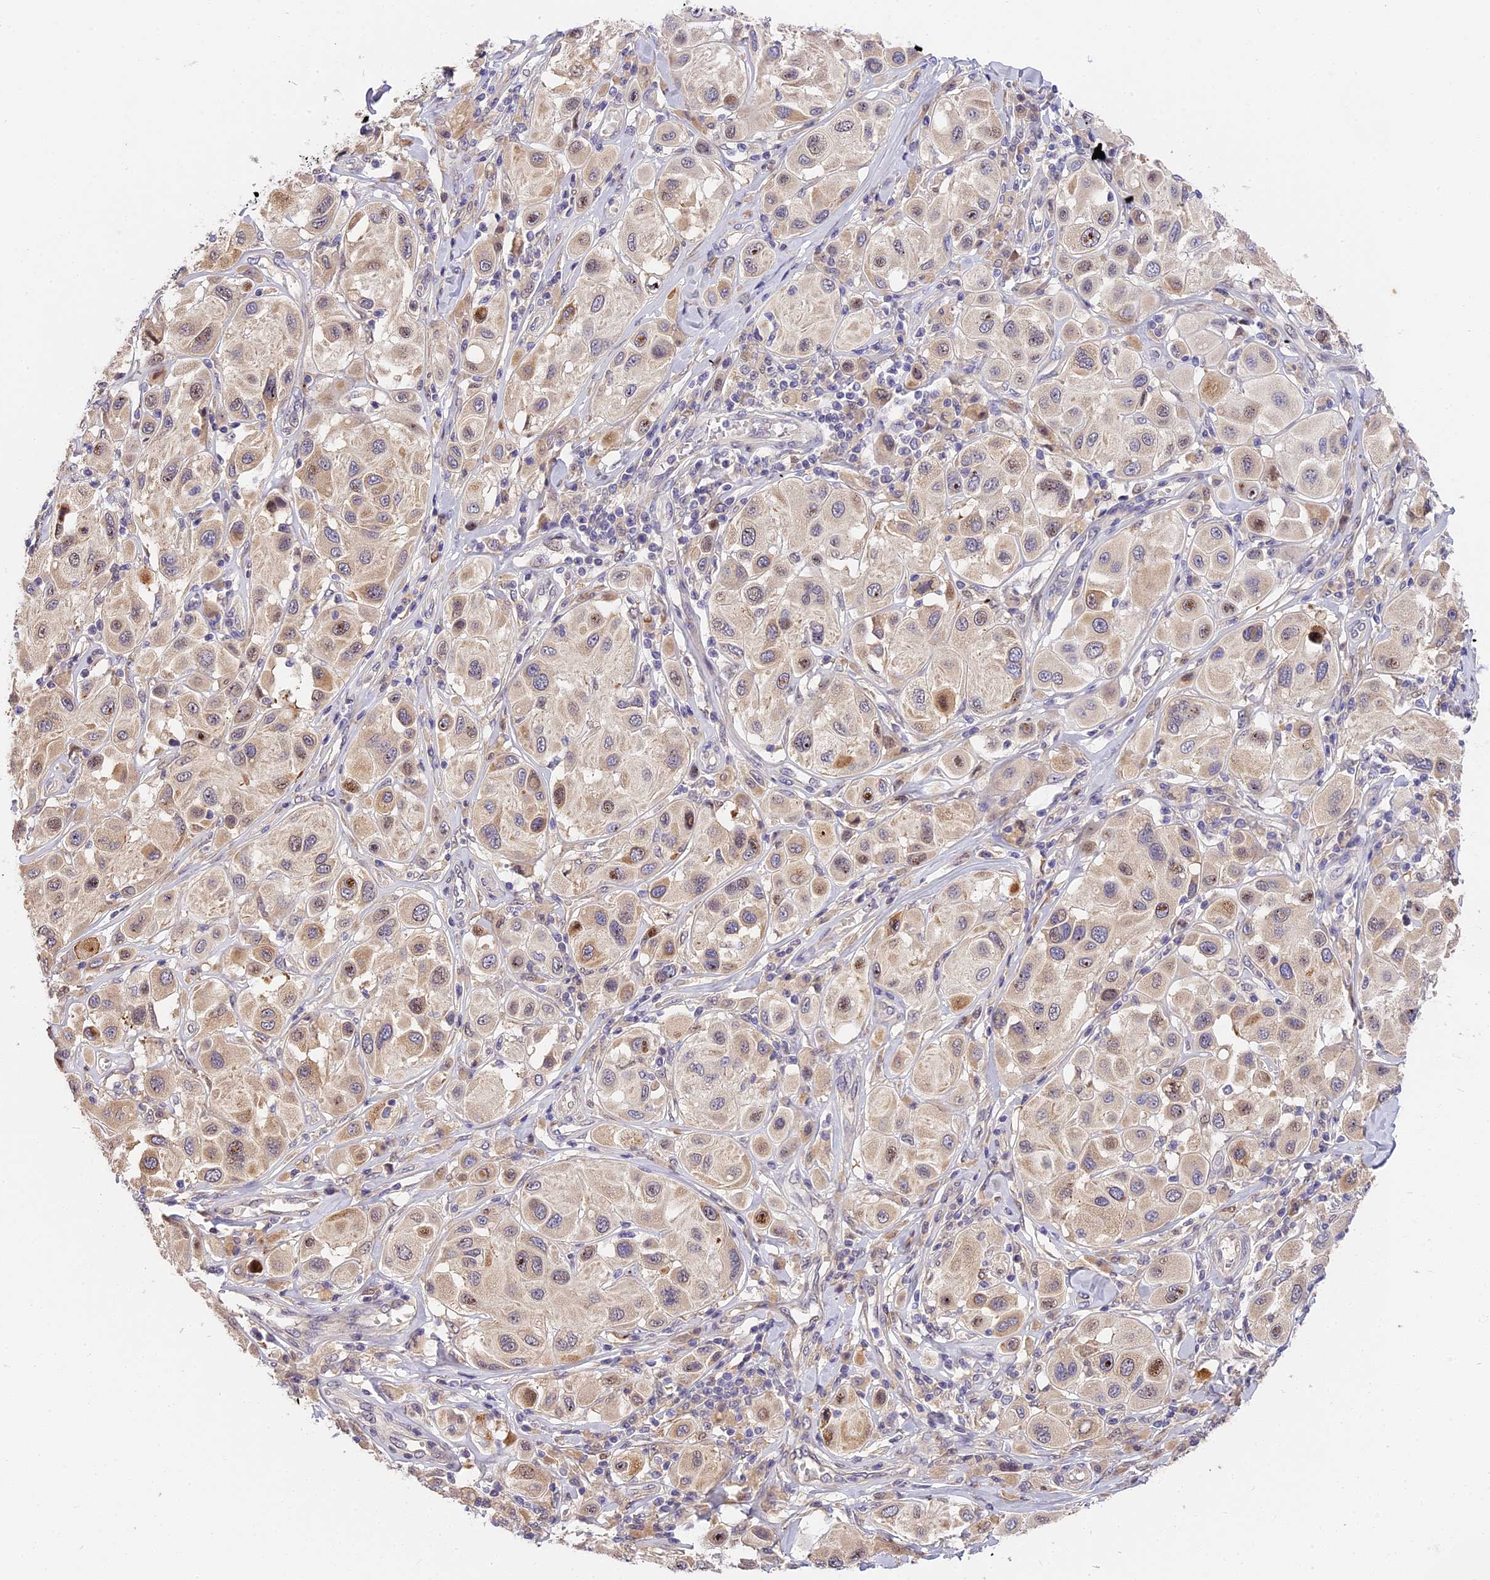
{"staining": {"intensity": "weak", "quantity": "25%-75%", "location": "cytoplasmic/membranous,nuclear"}, "tissue": "melanoma", "cell_type": "Tumor cells", "image_type": "cancer", "snomed": [{"axis": "morphology", "description": "Malignant melanoma, Metastatic site"}, {"axis": "topography", "description": "Skin"}], "caption": "Protein staining reveals weak cytoplasmic/membranous and nuclear staining in approximately 25%-75% of tumor cells in melanoma.", "gene": "BSCL2", "patient": {"sex": "male", "age": 41}}